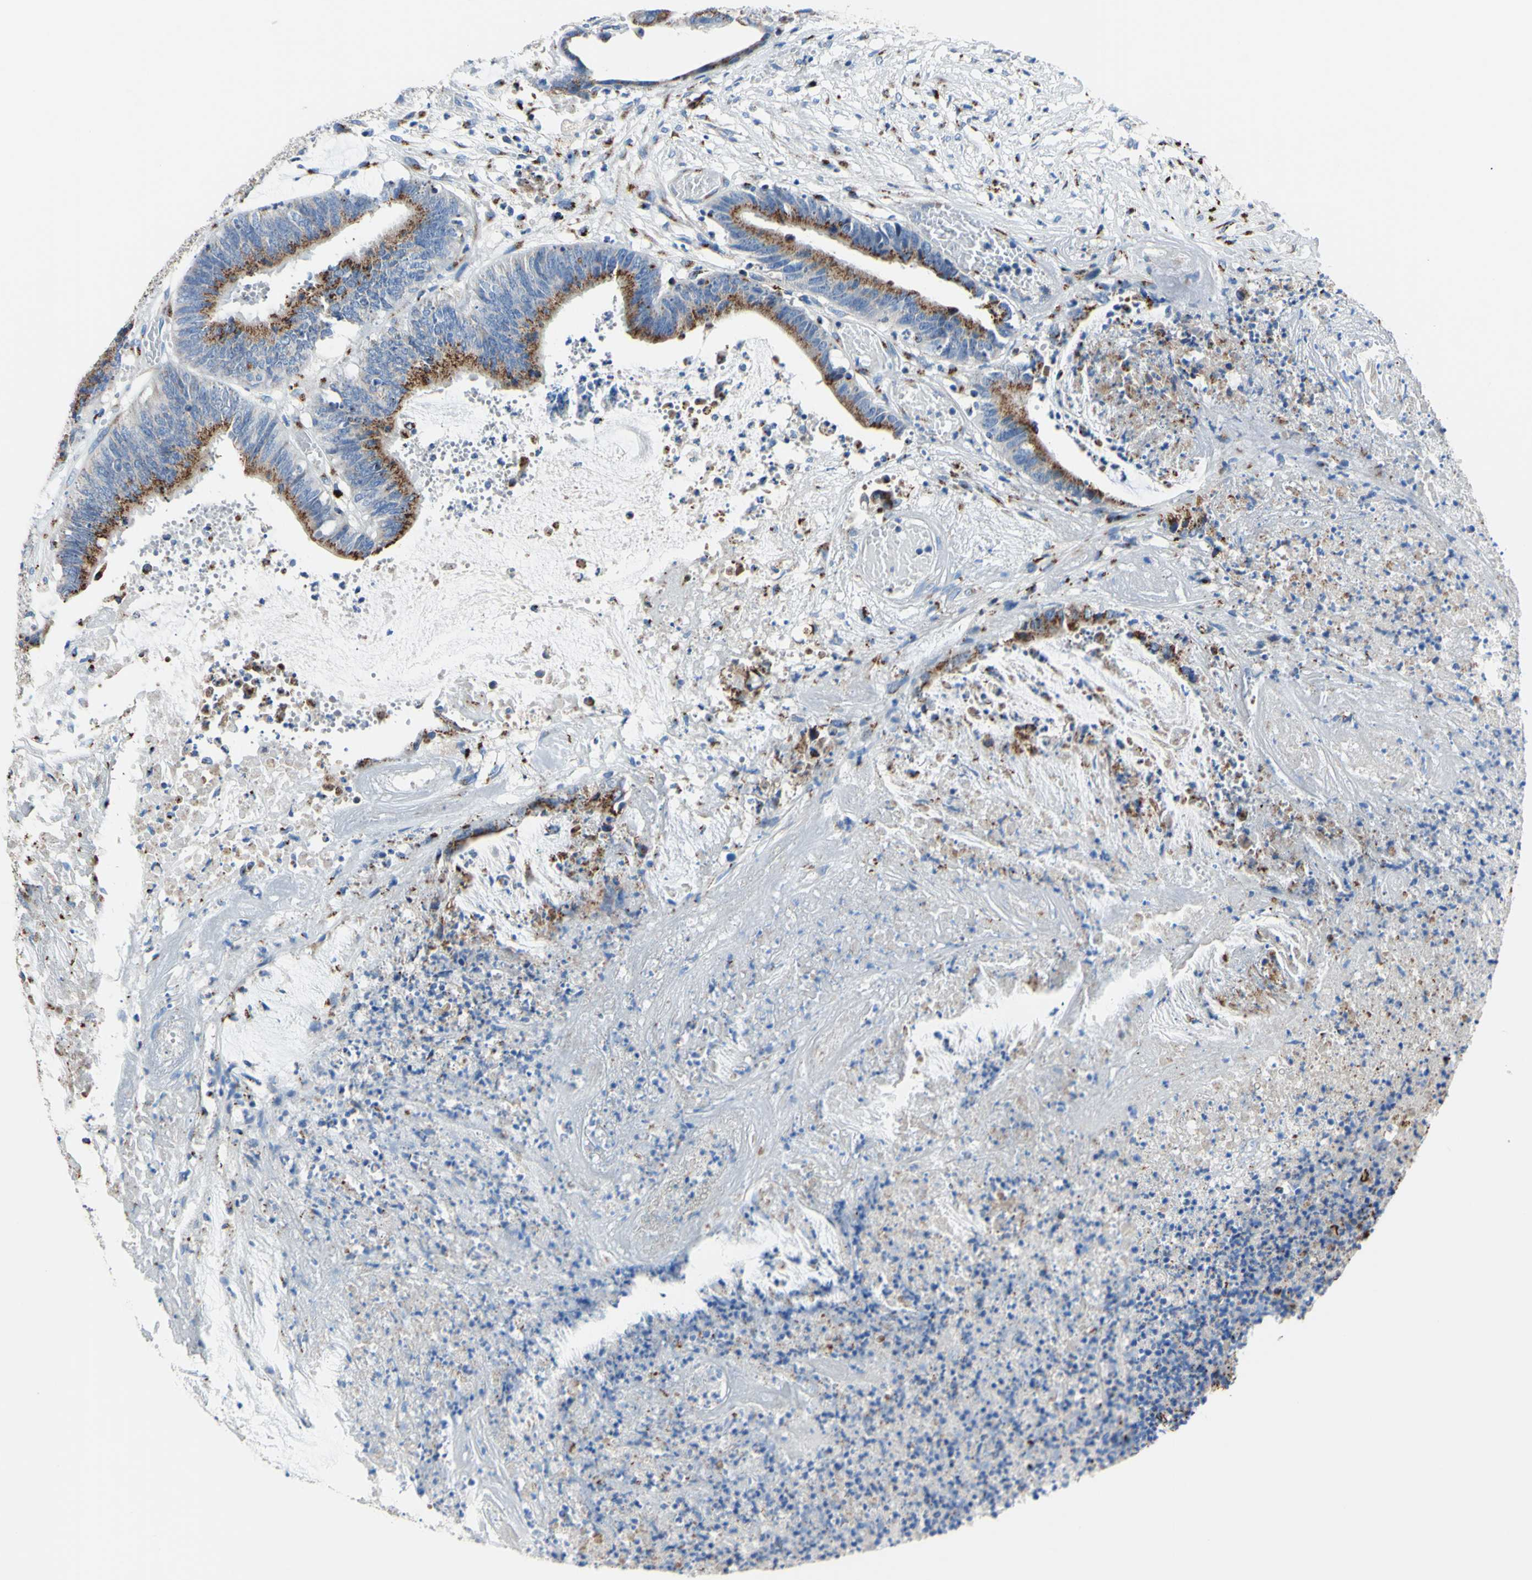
{"staining": {"intensity": "moderate", "quantity": "25%-75%", "location": "cytoplasmic/membranous"}, "tissue": "colorectal cancer", "cell_type": "Tumor cells", "image_type": "cancer", "snomed": [{"axis": "morphology", "description": "Adenocarcinoma, NOS"}, {"axis": "topography", "description": "Rectum"}], "caption": "Adenocarcinoma (colorectal) stained for a protein demonstrates moderate cytoplasmic/membranous positivity in tumor cells.", "gene": "GALNT2", "patient": {"sex": "female", "age": 66}}